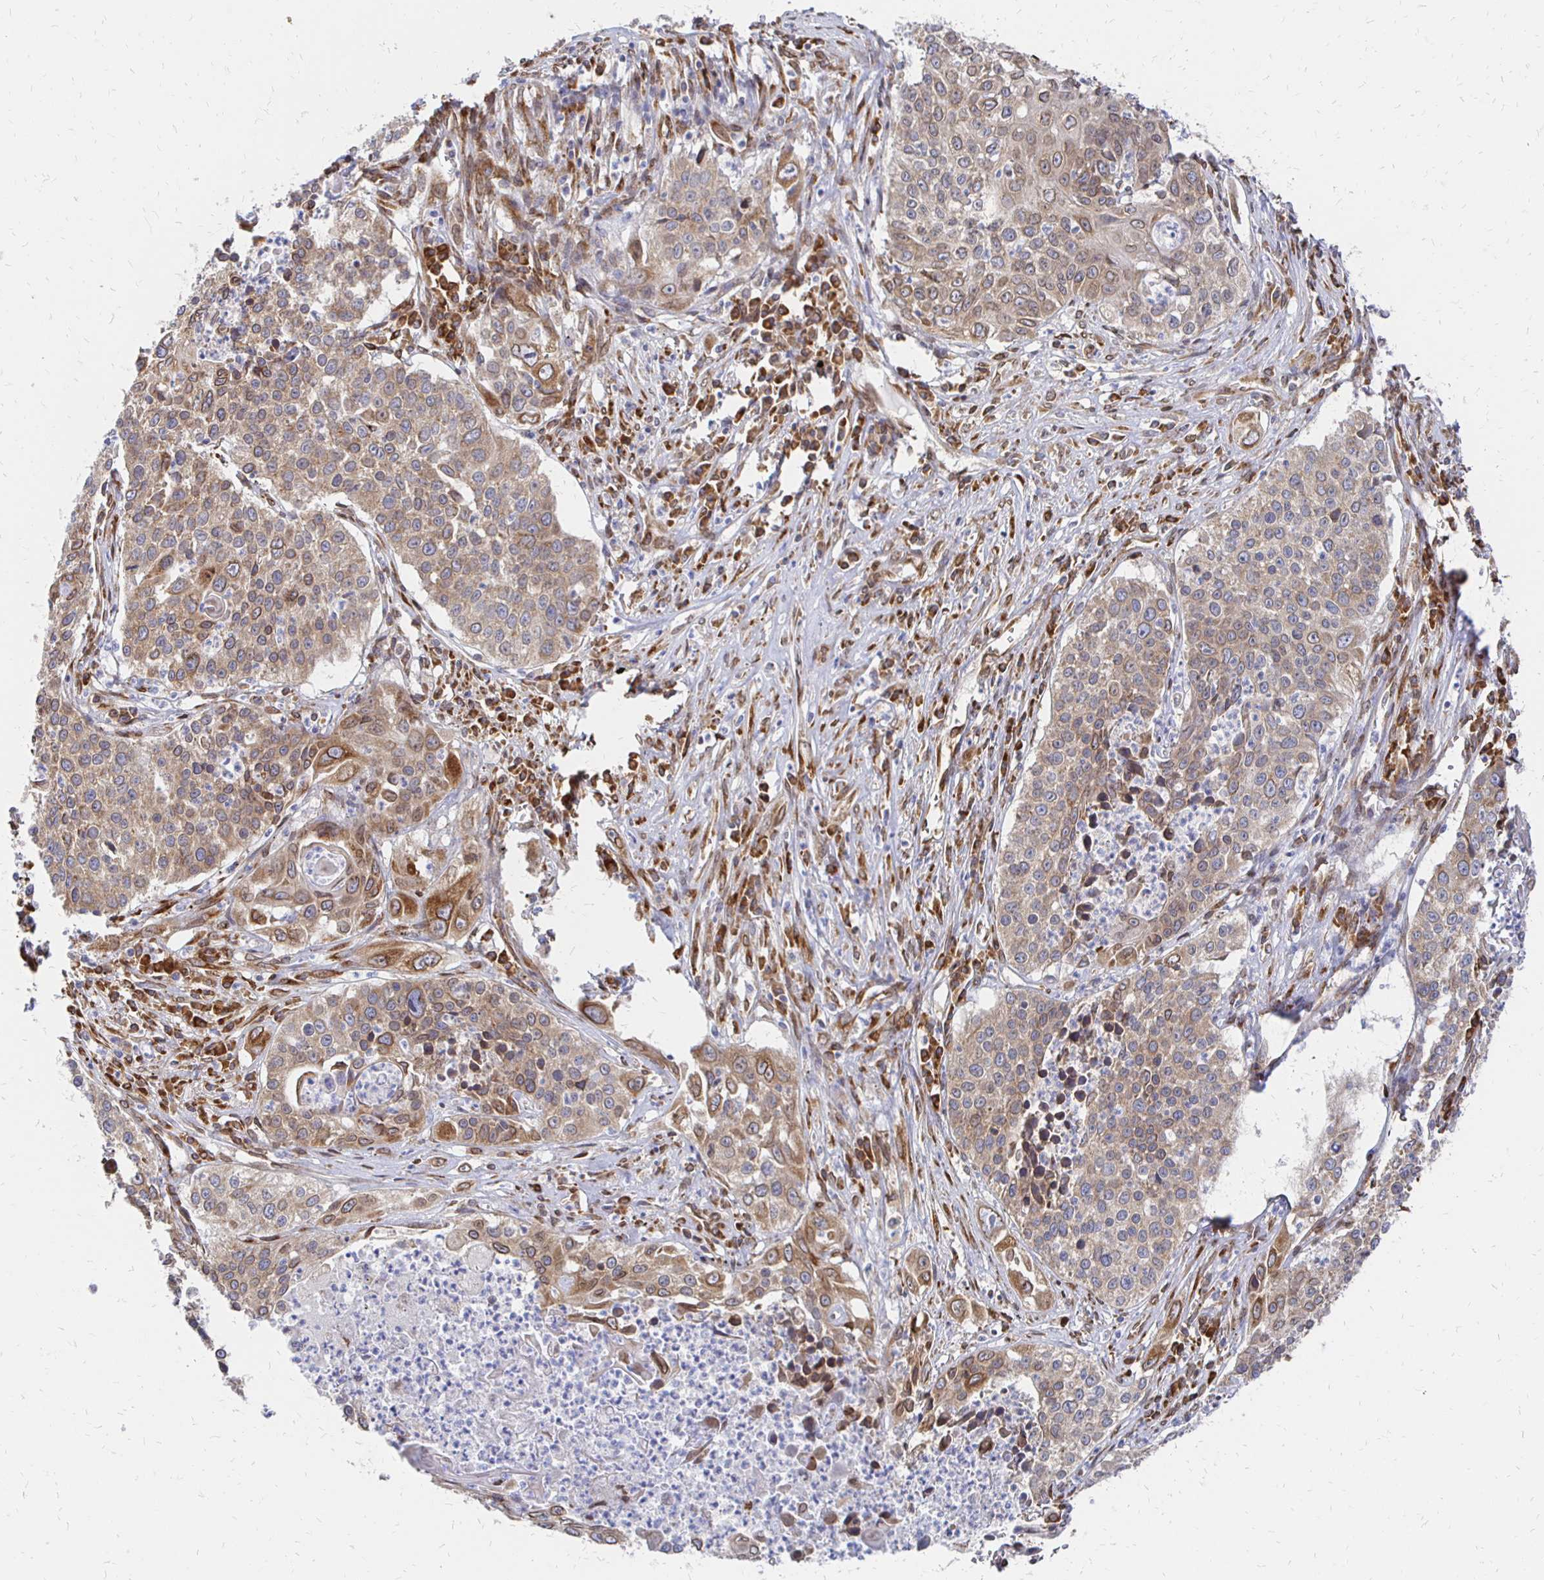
{"staining": {"intensity": "moderate", "quantity": "25%-75%", "location": "cytoplasmic/membranous,nuclear"}, "tissue": "lung cancer", "cell_type": "Tumor cells", "image_type": "cancer", "snomed": [{"axis": "morphology", "description": "Squamous cell carcinoma, NOS"}, {"axis": "morphology", "description": "Squamous cell carcinoma, metastatic, NOS"}, {"axis": "topography", "description": "Lung"}, {"axis": "topography", "description": "Pleura, NOS"}], "caption": "DAB immunohistochemical staining of lung squamous cell carcinoma displays moderate cytoplasmic/membranous and nuclear protein expression in about 25%-75% of tumor cells.", "gene": "PELI3", "patient": {"sex": "male", "age": 72}}